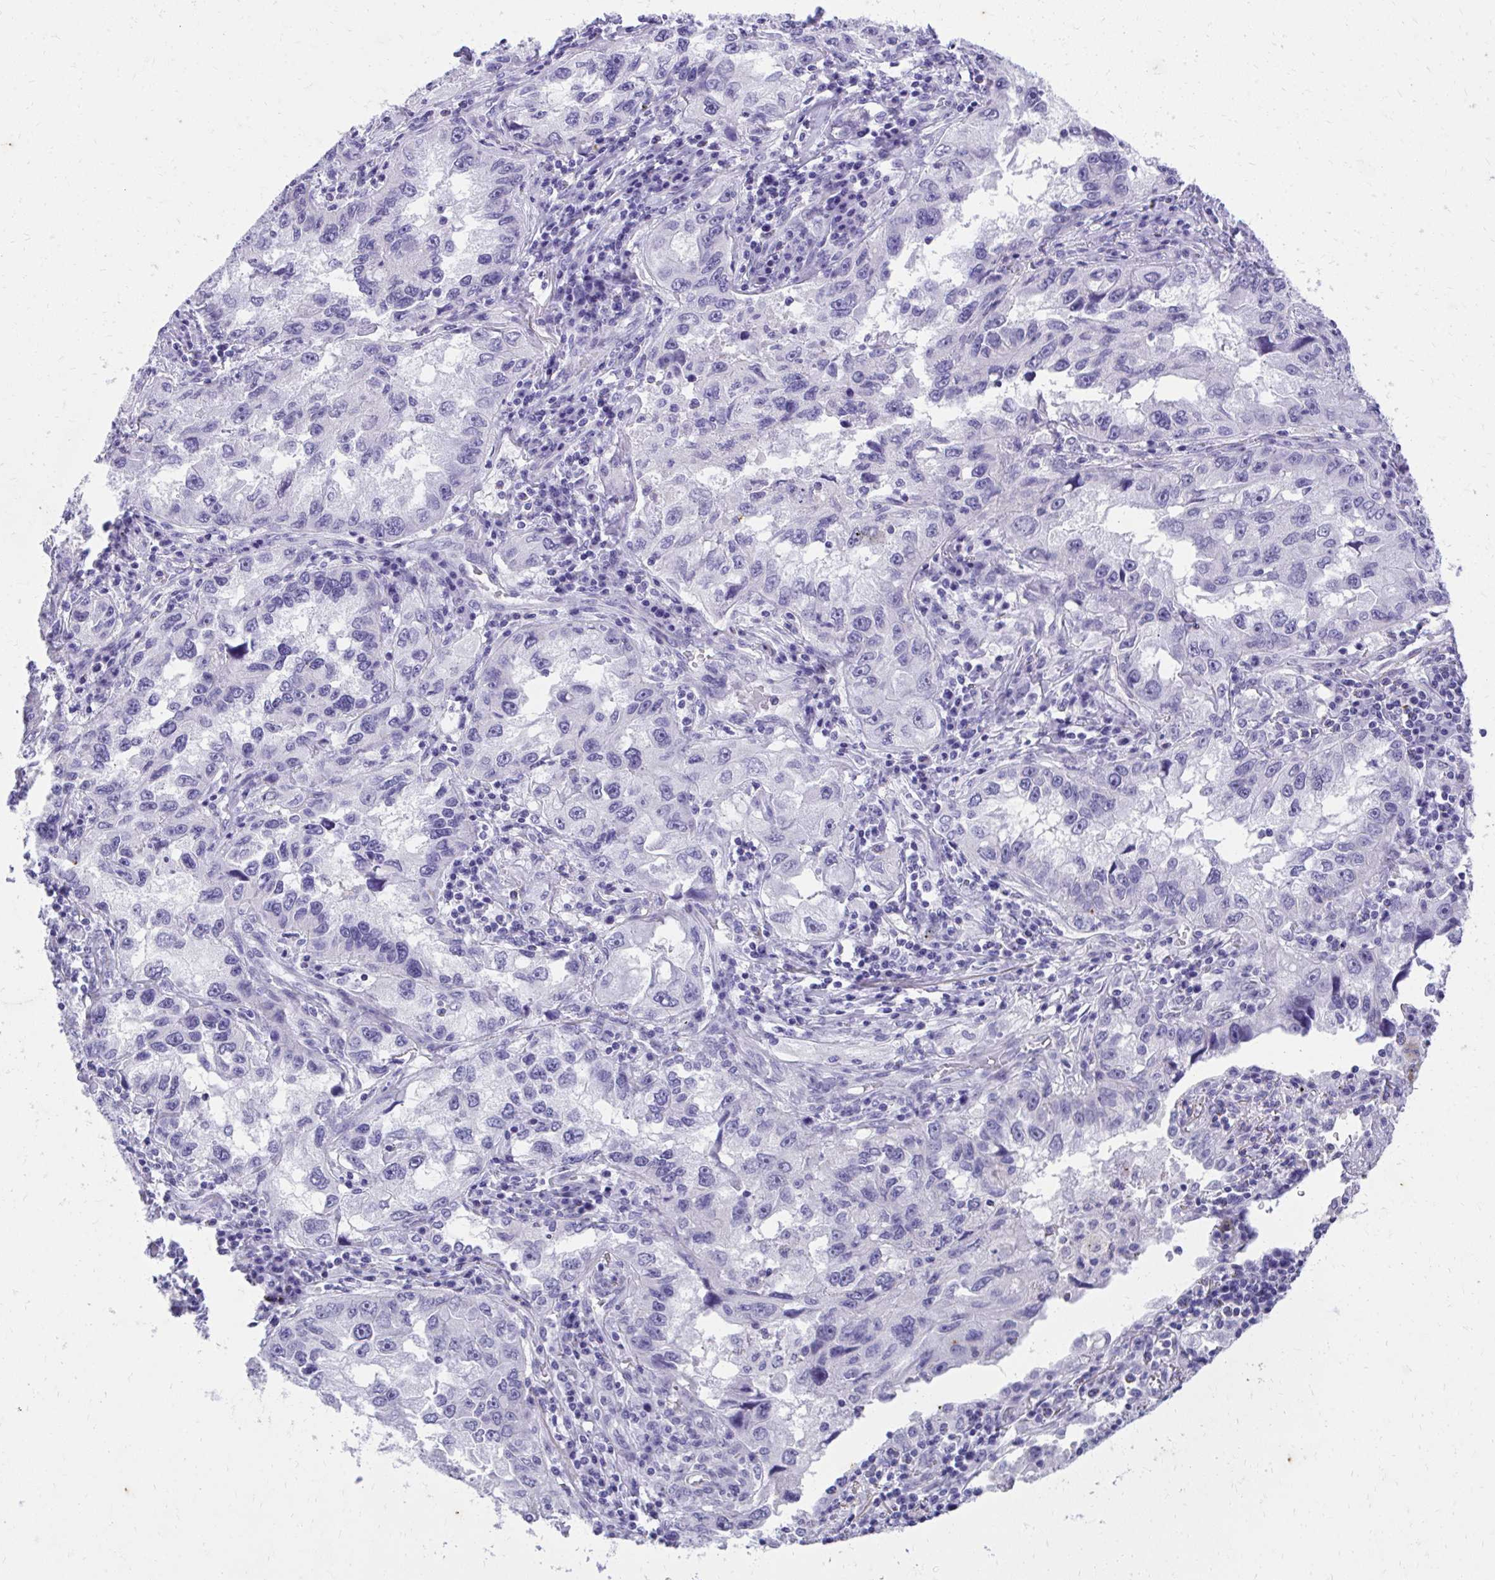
{"staining": {"intensity": "negative", "quantity": "none", "location": "none"}, "tissue": "lung cancer", "cell_type": "Tumor cells", "image_type": "cancer", "snomed": [{"axis": "morphology", "description": "Adenocarcinoma, NOS"}, {"axis": "topography", "description": "Lung"}], "caption": "This is an immunohistochemistry photomicrograph of lung cancer (adenocarcinoma). There is no expression in tumor cells.", "gene": "KLK1", "patient": {"sex": "female", "age": 73}}